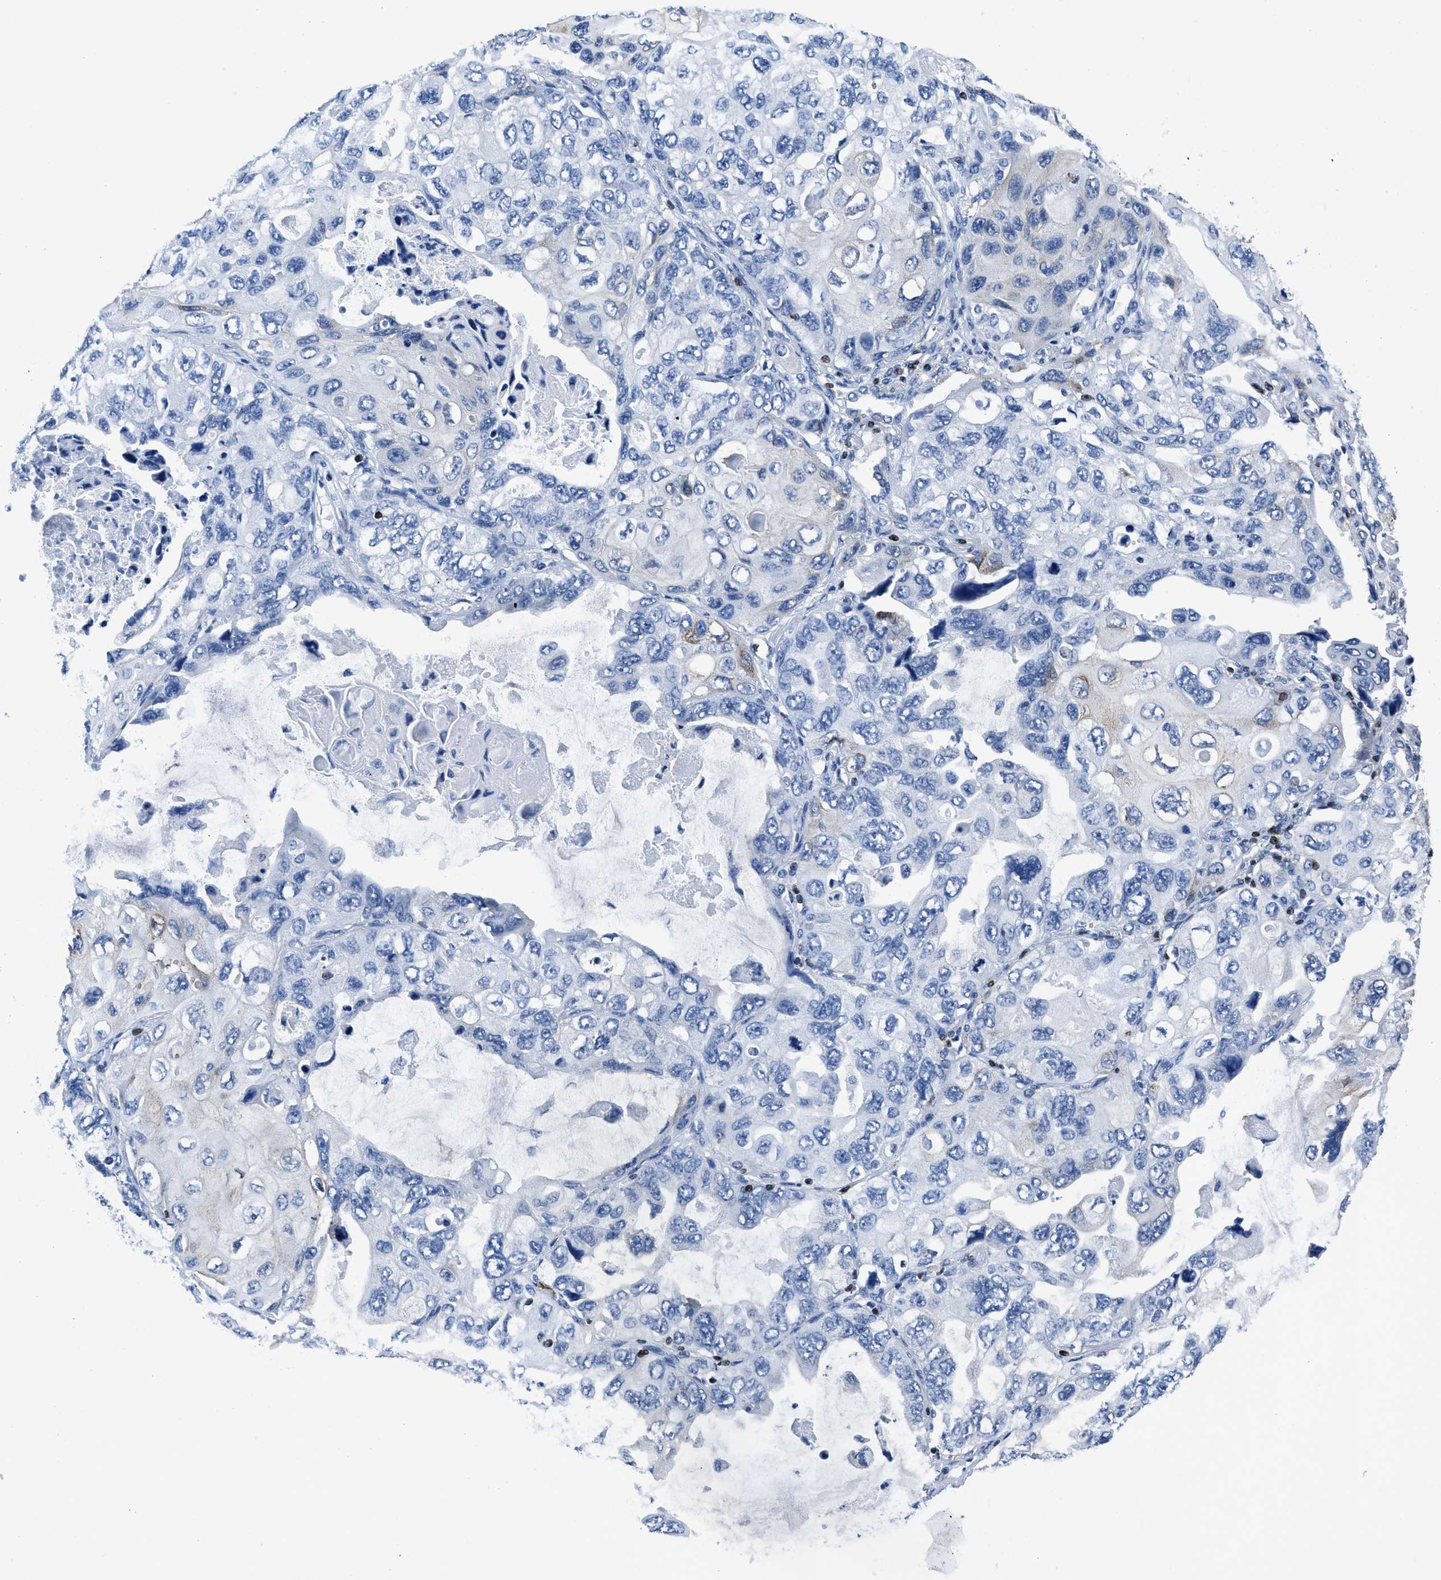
{"staining": {"intensity": "moderate", "quantity": "25%-75%", "location": "cytoplasmic/membranous"}, "tissue": "lung cancer", "cell_type": "Tumor cells", "image_type": "cancer", "snomed": [{"axis": "morphology", "description": "Squamous cell carcinoma, NOS"}, {"axis": "topography", "description": "Lung"}], "caption": "Immunohistochemical staining of human squamous cell carcinoma (lung) demonstrates moderate cytoplasmic/membranous protein expression in approximately 25%-75% of tumor cells. The staining was performed using DAB (3,3'-diaminobenzidine) to visualize the protein expression in brown, while the nuclei were stained in blue with hematoxylin (Magnification: 20x).", "gene": "ITGA3", "patient": {"sex": "female", "age": 73}}